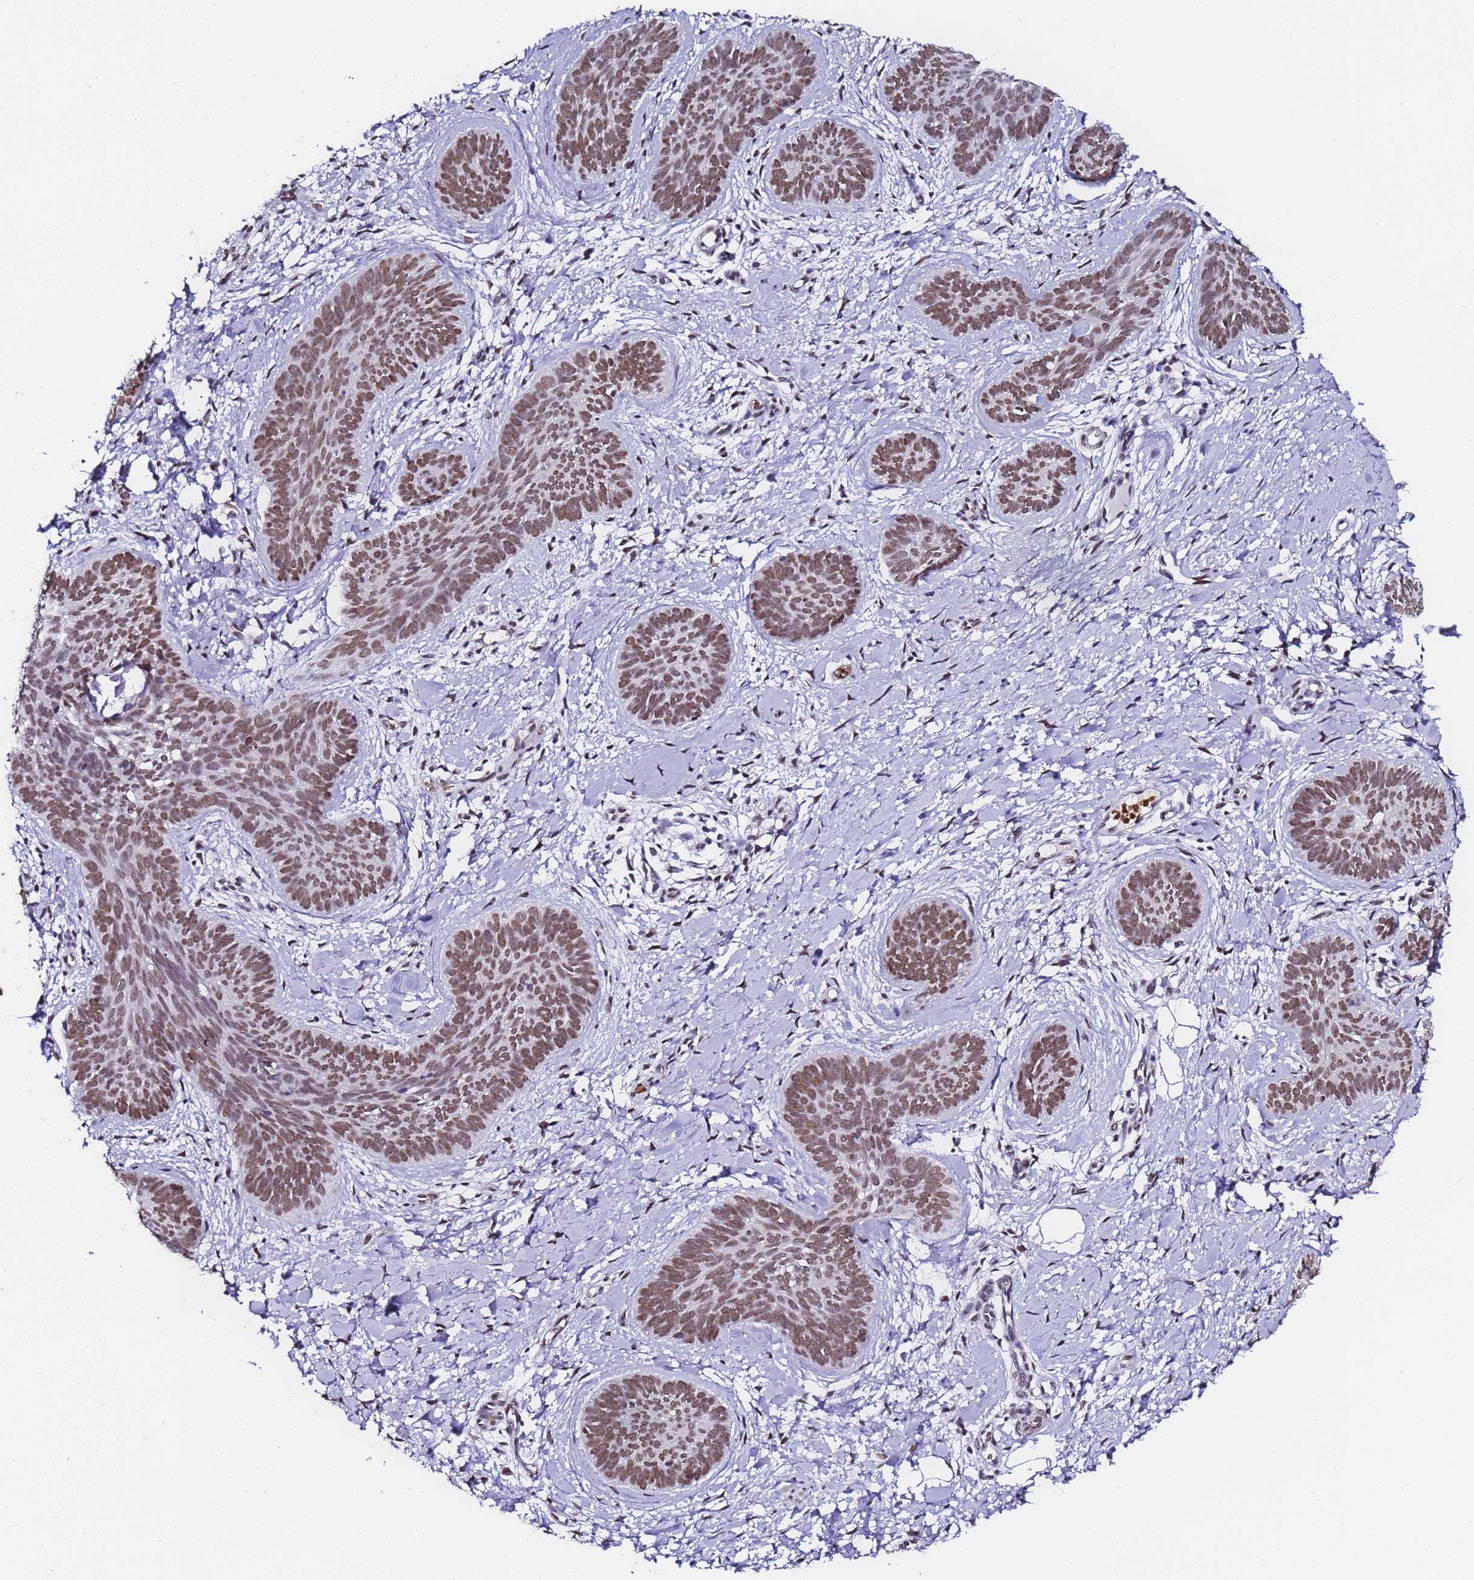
{"staining": {"intensity": "moderate", "quantity": ">75%", "location": "nuclear"}, "tissue": "skin cancer", "cell_type": "Tumor cells", "image_type": "cancer", "snomed": [{"axis": "morphology", "description": "Basal cell carcinoma"}, {"axis": "topography", "description": "Skin"}], "caption": "Immunohistochemistry of skin basal cell carcinoma shows medium levels of moderate nuclear staining in approximately >75% of tumor cells.", "gene": "POLR1A", "patient": {"sex": "female", "age": 81}}